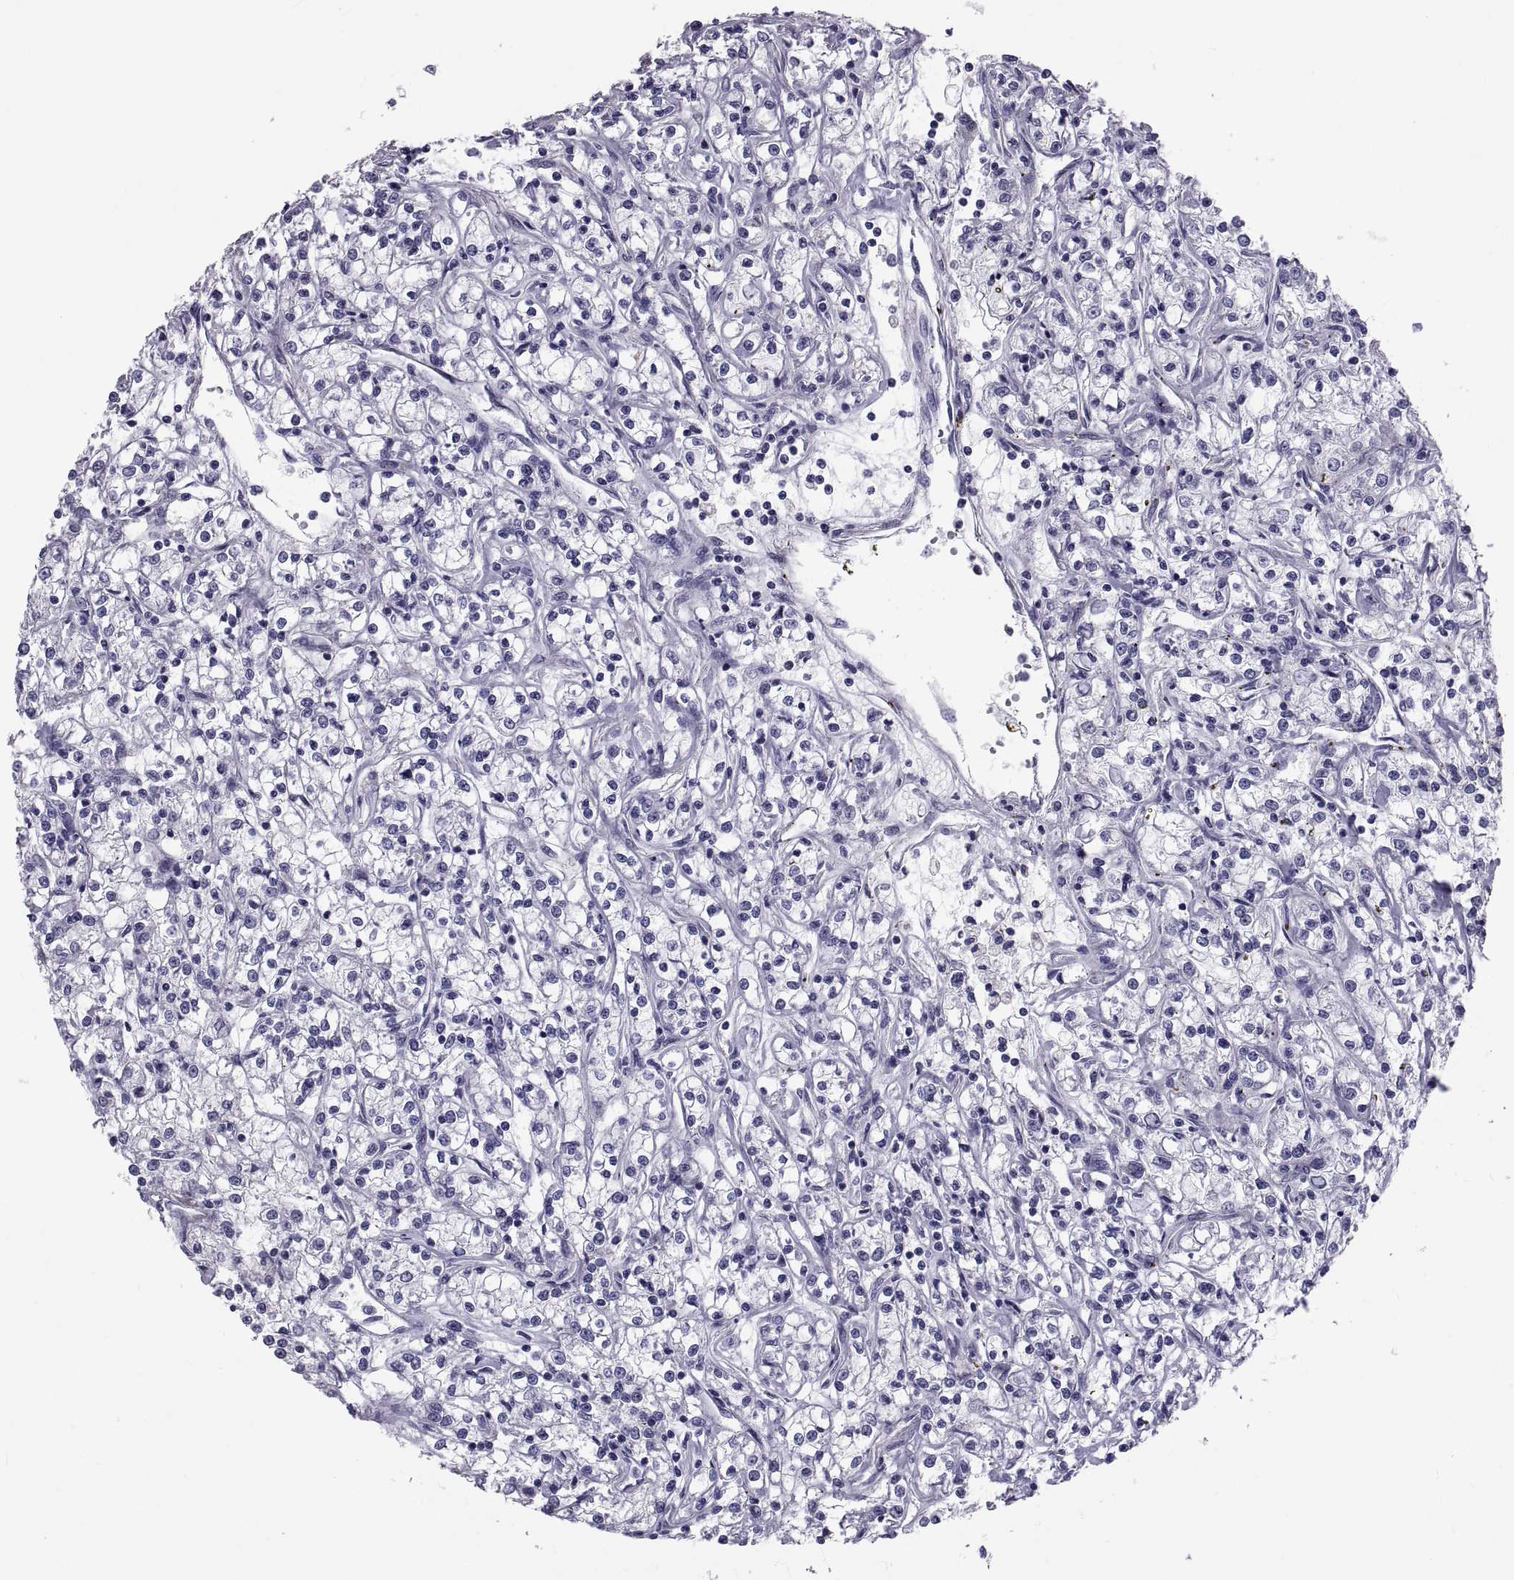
{"staining": {"intensity": "negative", "quantity": "none", "location": "none"}, "tissue": "renal cancer", "cell_type": "Tumor cells", "image_type": "cancer", "snomed": [{"axis": "morphology", "description": "Adenocarcinoma, NOS"}, {"axis": "topography", "description": "Kidney"}], "caption": "Immunohistochemistry (IHC) histopathology image of neoplastic tissue: renal adenocarcinoma stained with DAB exhibits no significant protein staining in tumor cells.", "gene": "ANO1", "patient": {"sex": "female", "age": 59}}